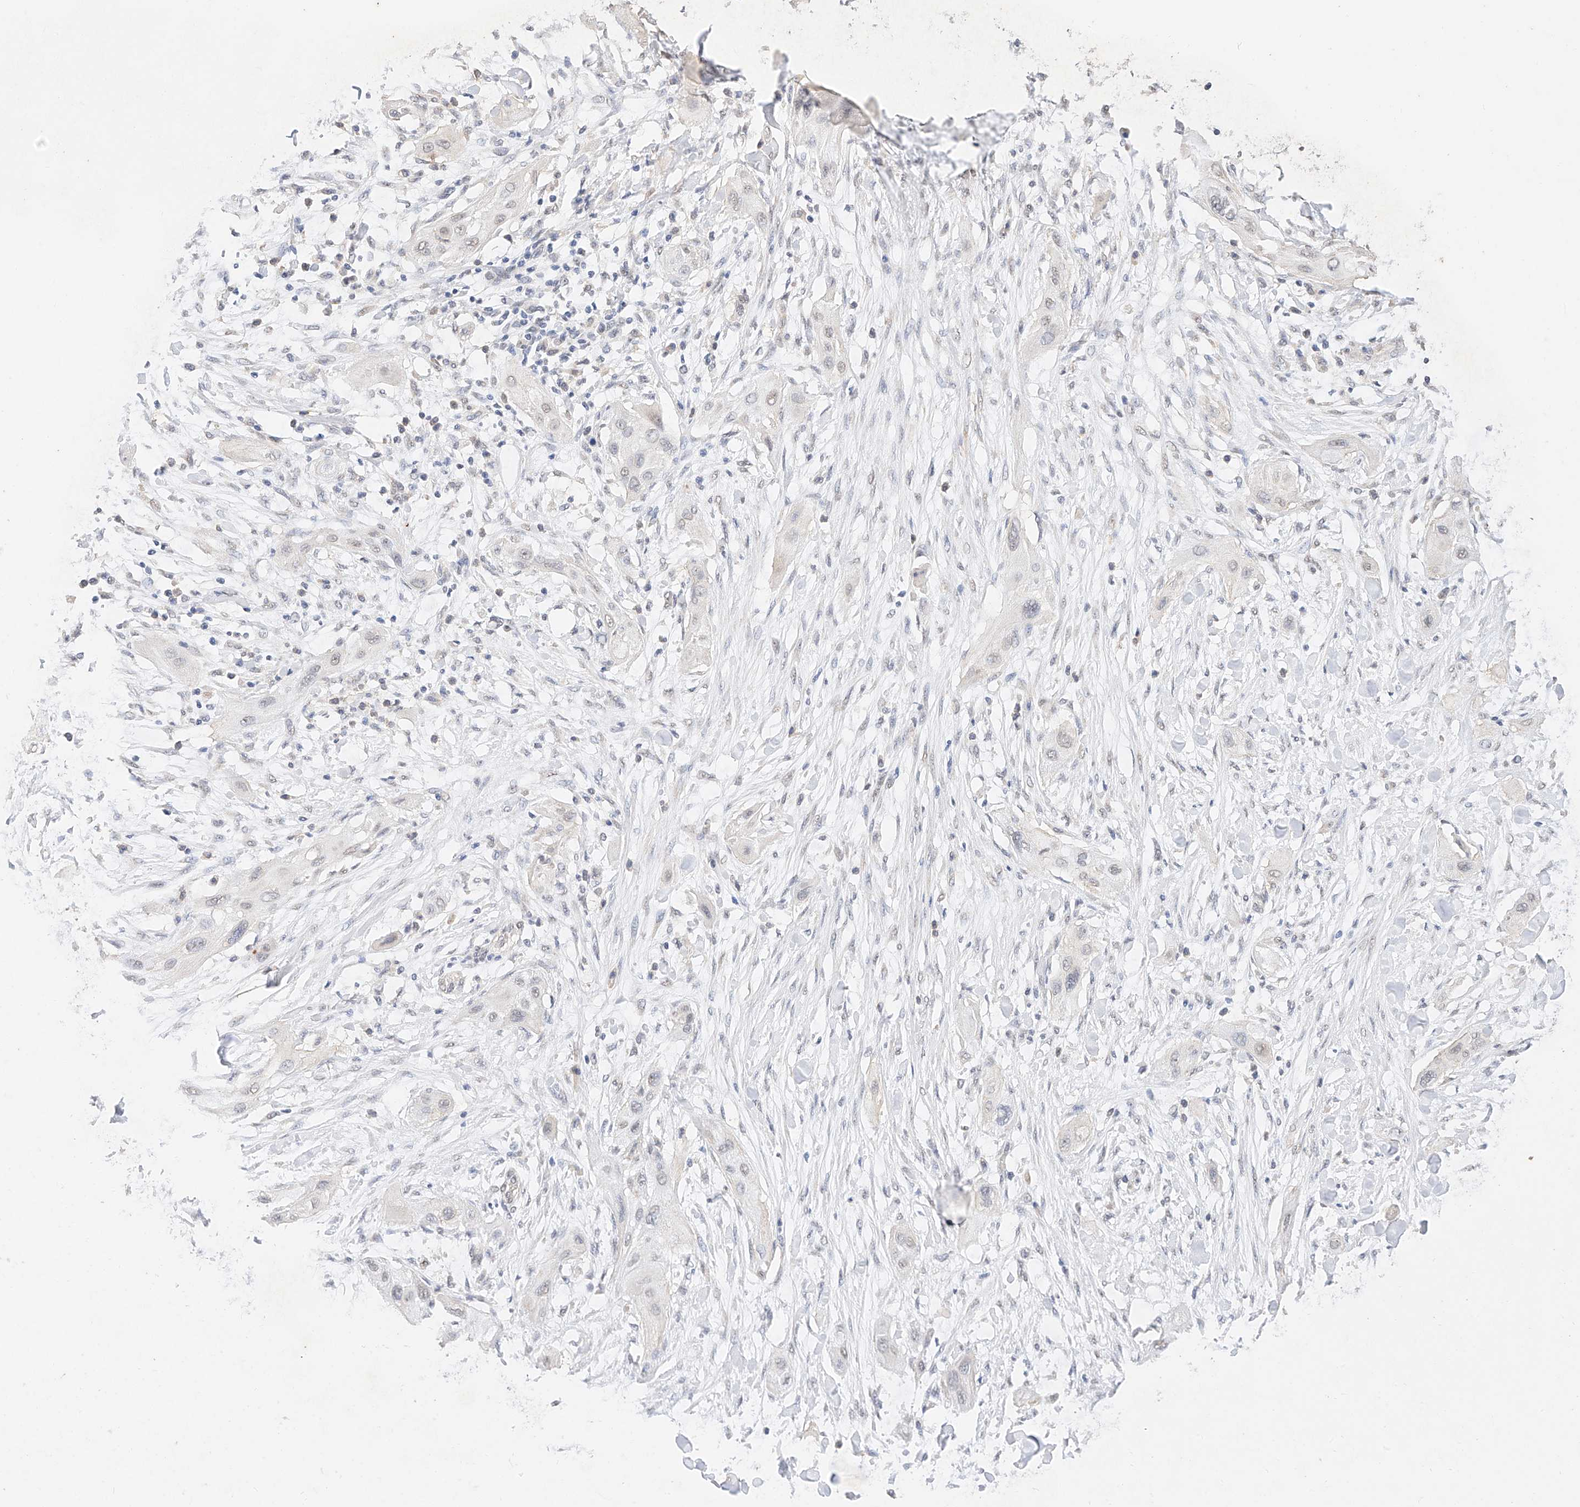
{"staining": {"intensity": "negative", "quantity": "none", "location": "none"}, "tissue": "lung cancer", "cell_type": "Tumor cells", "image_type": "cancer", "snomed": [{"axis": "morphology", "description": "Squamous cell carcinoma, NOS"}, {"axis": "topography", "description": "Lung"}], "caption": "This is an immunohistochemistry (IHC) micrograph of lung cancer (squamous cell carcinoma). There is no positivity in tumor cells.", "gene": "IL22RA2", "patient": {"sex": "female", "age": 47}}